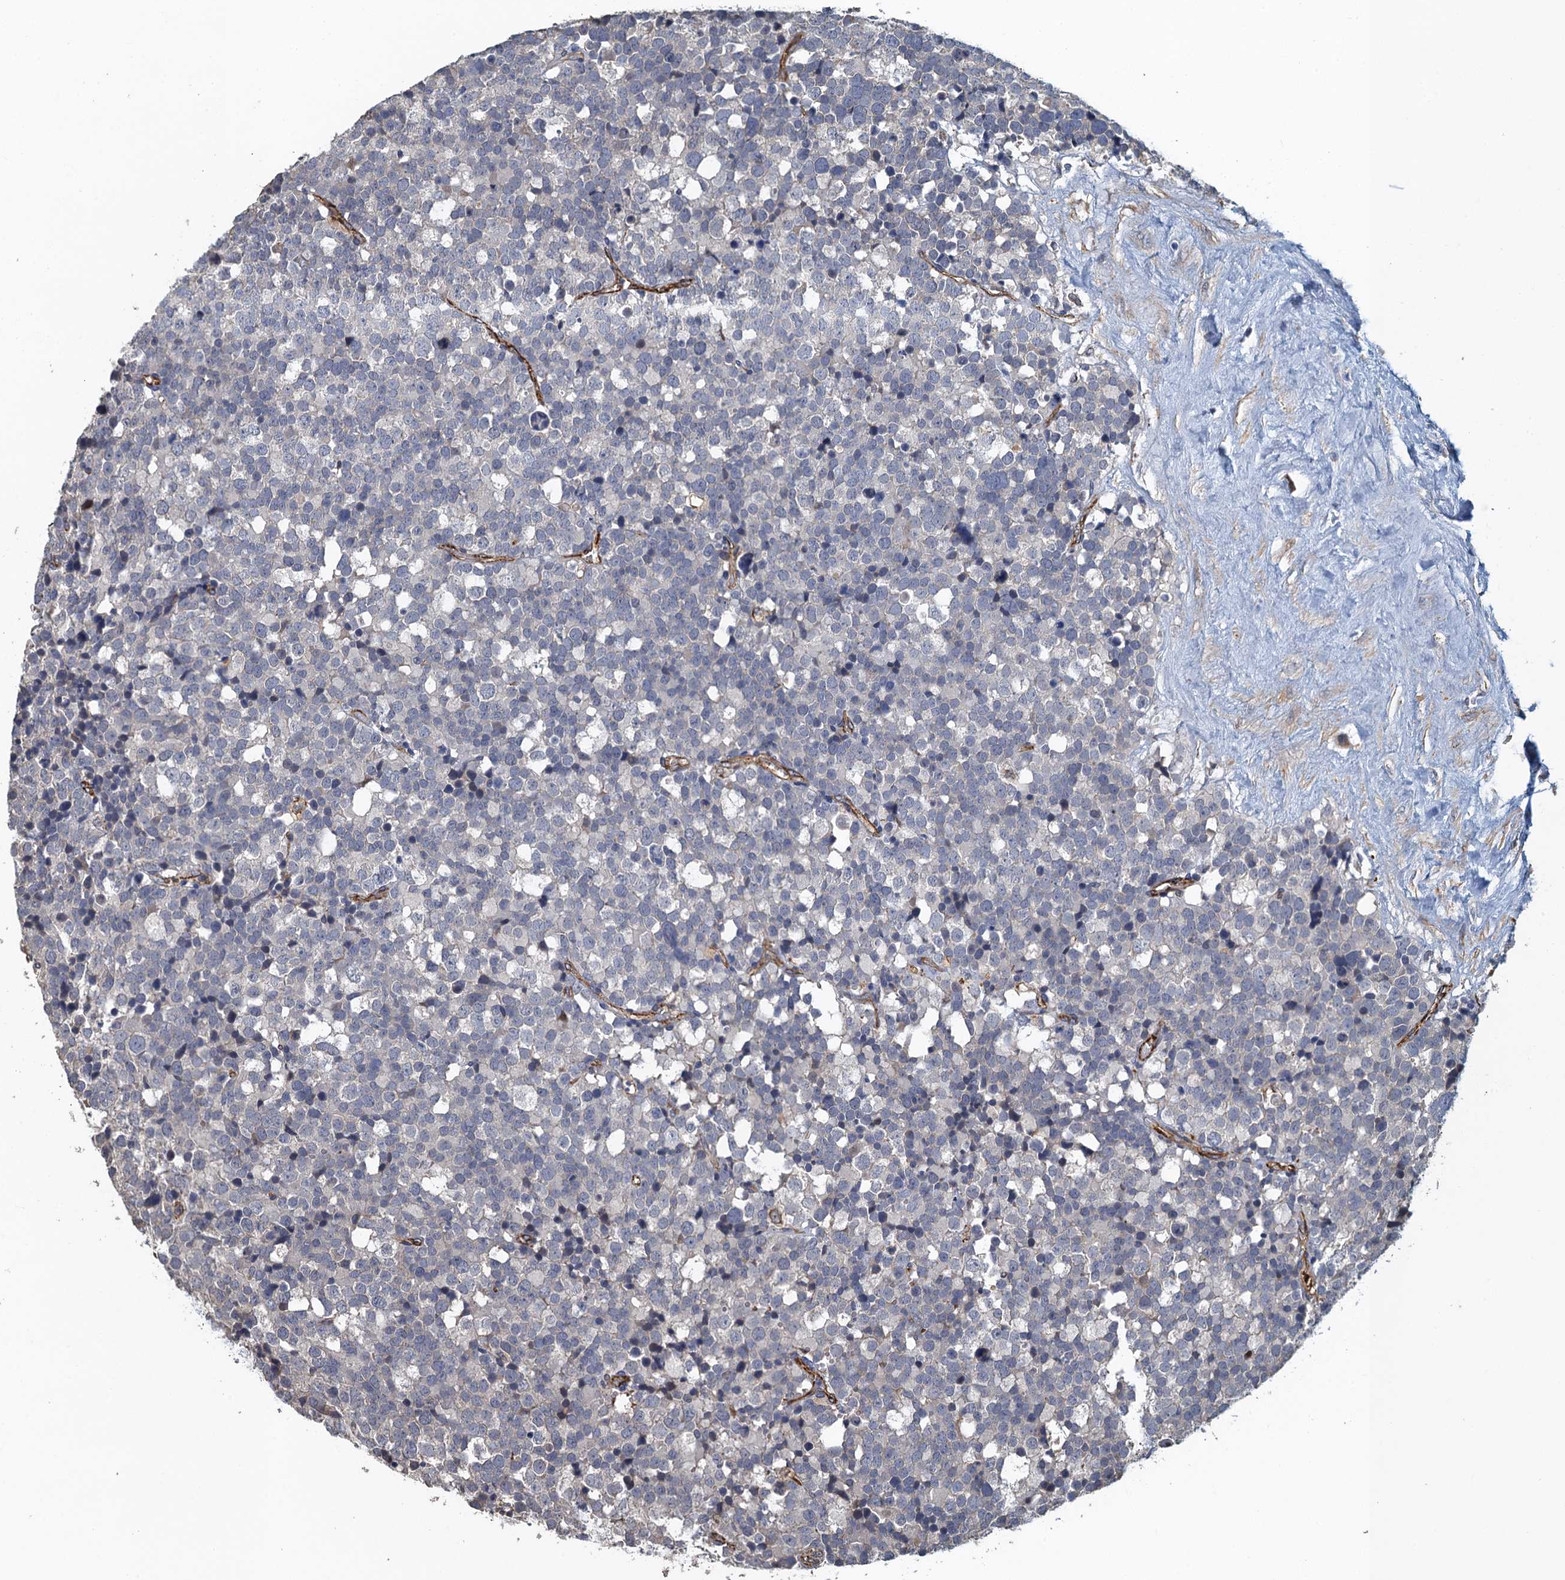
{"staining": {"intensity": "negative", "quantity": "none", "location": "none"}, "tissue": "testis cancer", "cell_type": "Tumor cells", "image_type": "cancer", "snomed": [{"axis": "morphology", "description": "Seminoma, NOS"}, {"axis": "topography", "description": "Testis"}], "caption": "An immunohistochemistry image of testis cancer (seminoma) is shown. There is no staining in tumor cells of testis cancer (seminoma). (DAB (3,3'-diaminobenzidine) IHC with hematoxylin counter stain).", "gene": "ACSBG1", "patient": {"sex": "male", "age": 71}}